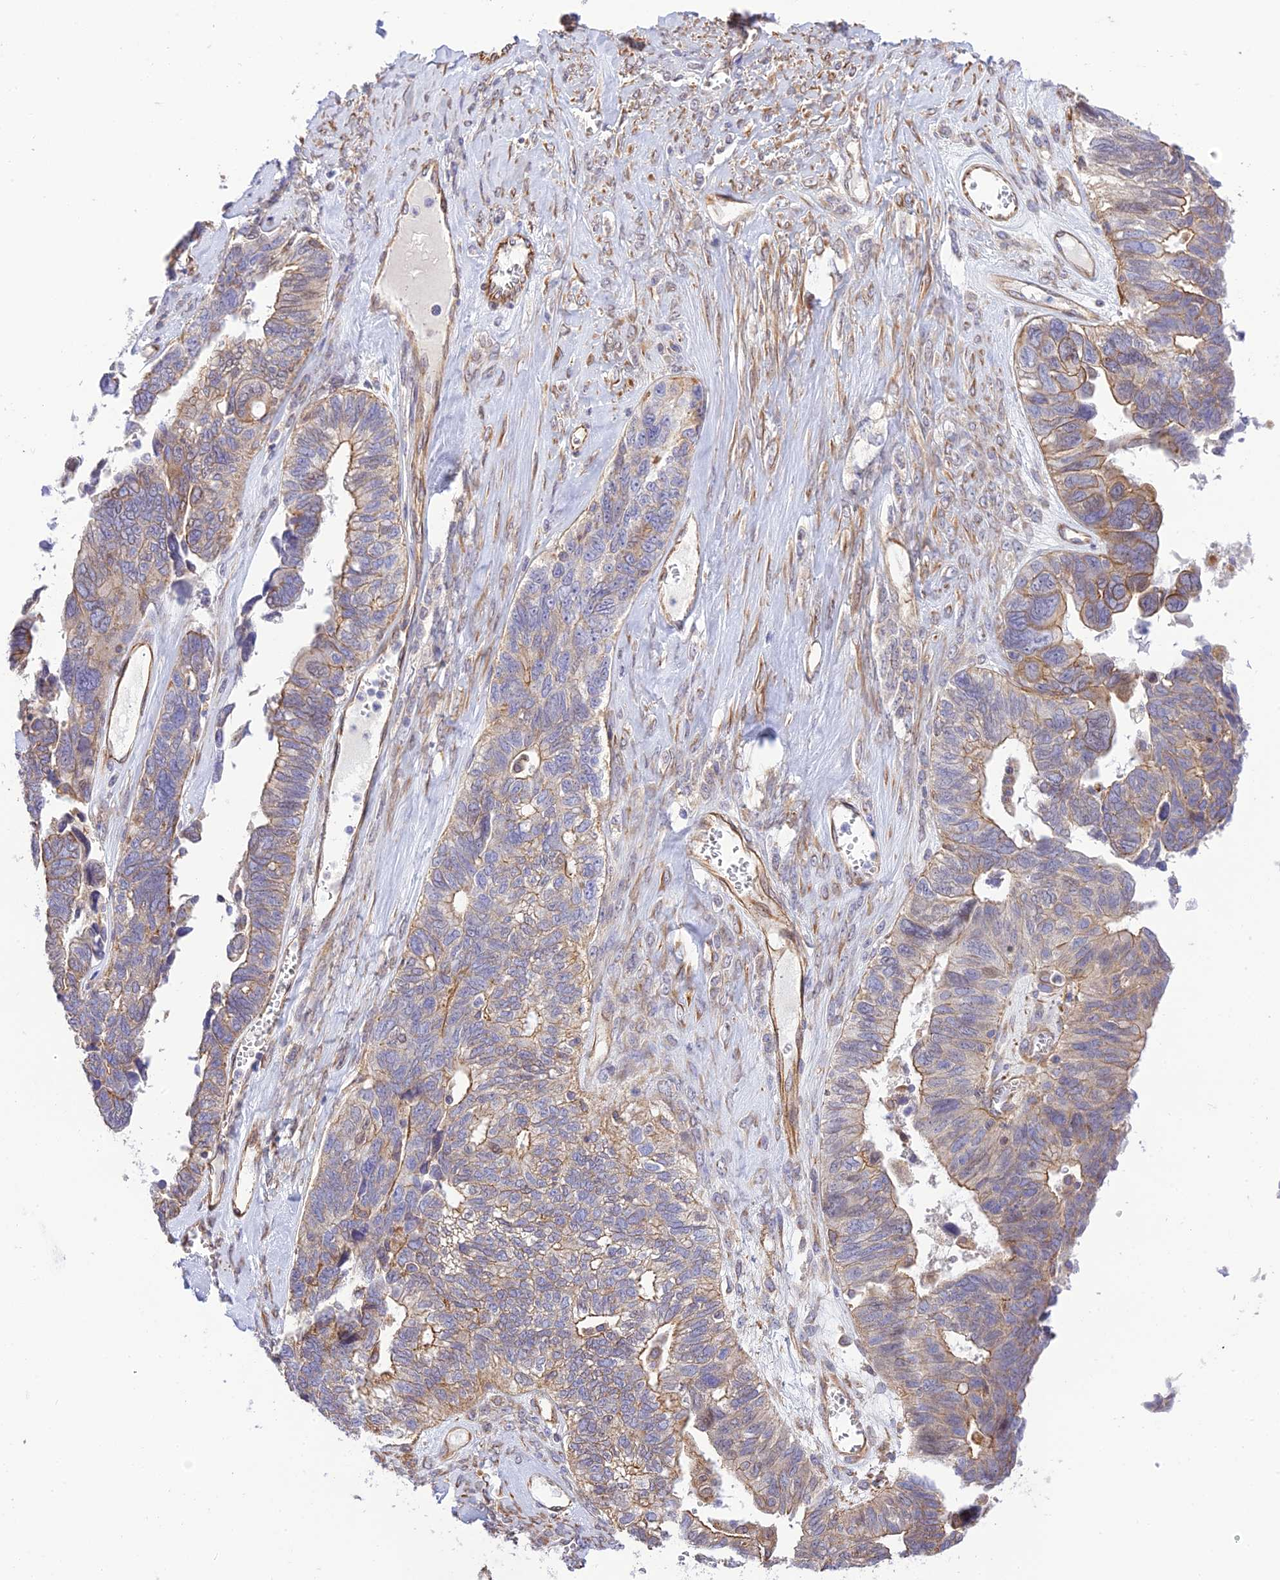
{"staining": {"intensity": "moderate", "quantity": "<25%", "location": "cytoplasmic/membranous"}, "tissue": "ovarian cancer", "cell_type": "Tumor cells", "image_type": "cancer", "snomed": [{"axis": "morphology", "description": "Cystadenocarcinoma, serous, NOS"}, {"axis": "topography", "description": "Ovary"}], "caption": "Ovarian cancer stained with a brown dye shows moderate cytoplasmic/membranous positive positivity in approximately <25% of tumor cells.", "gene": "EXOC3L4", "patient": {"sex": "female", "age": 79}}